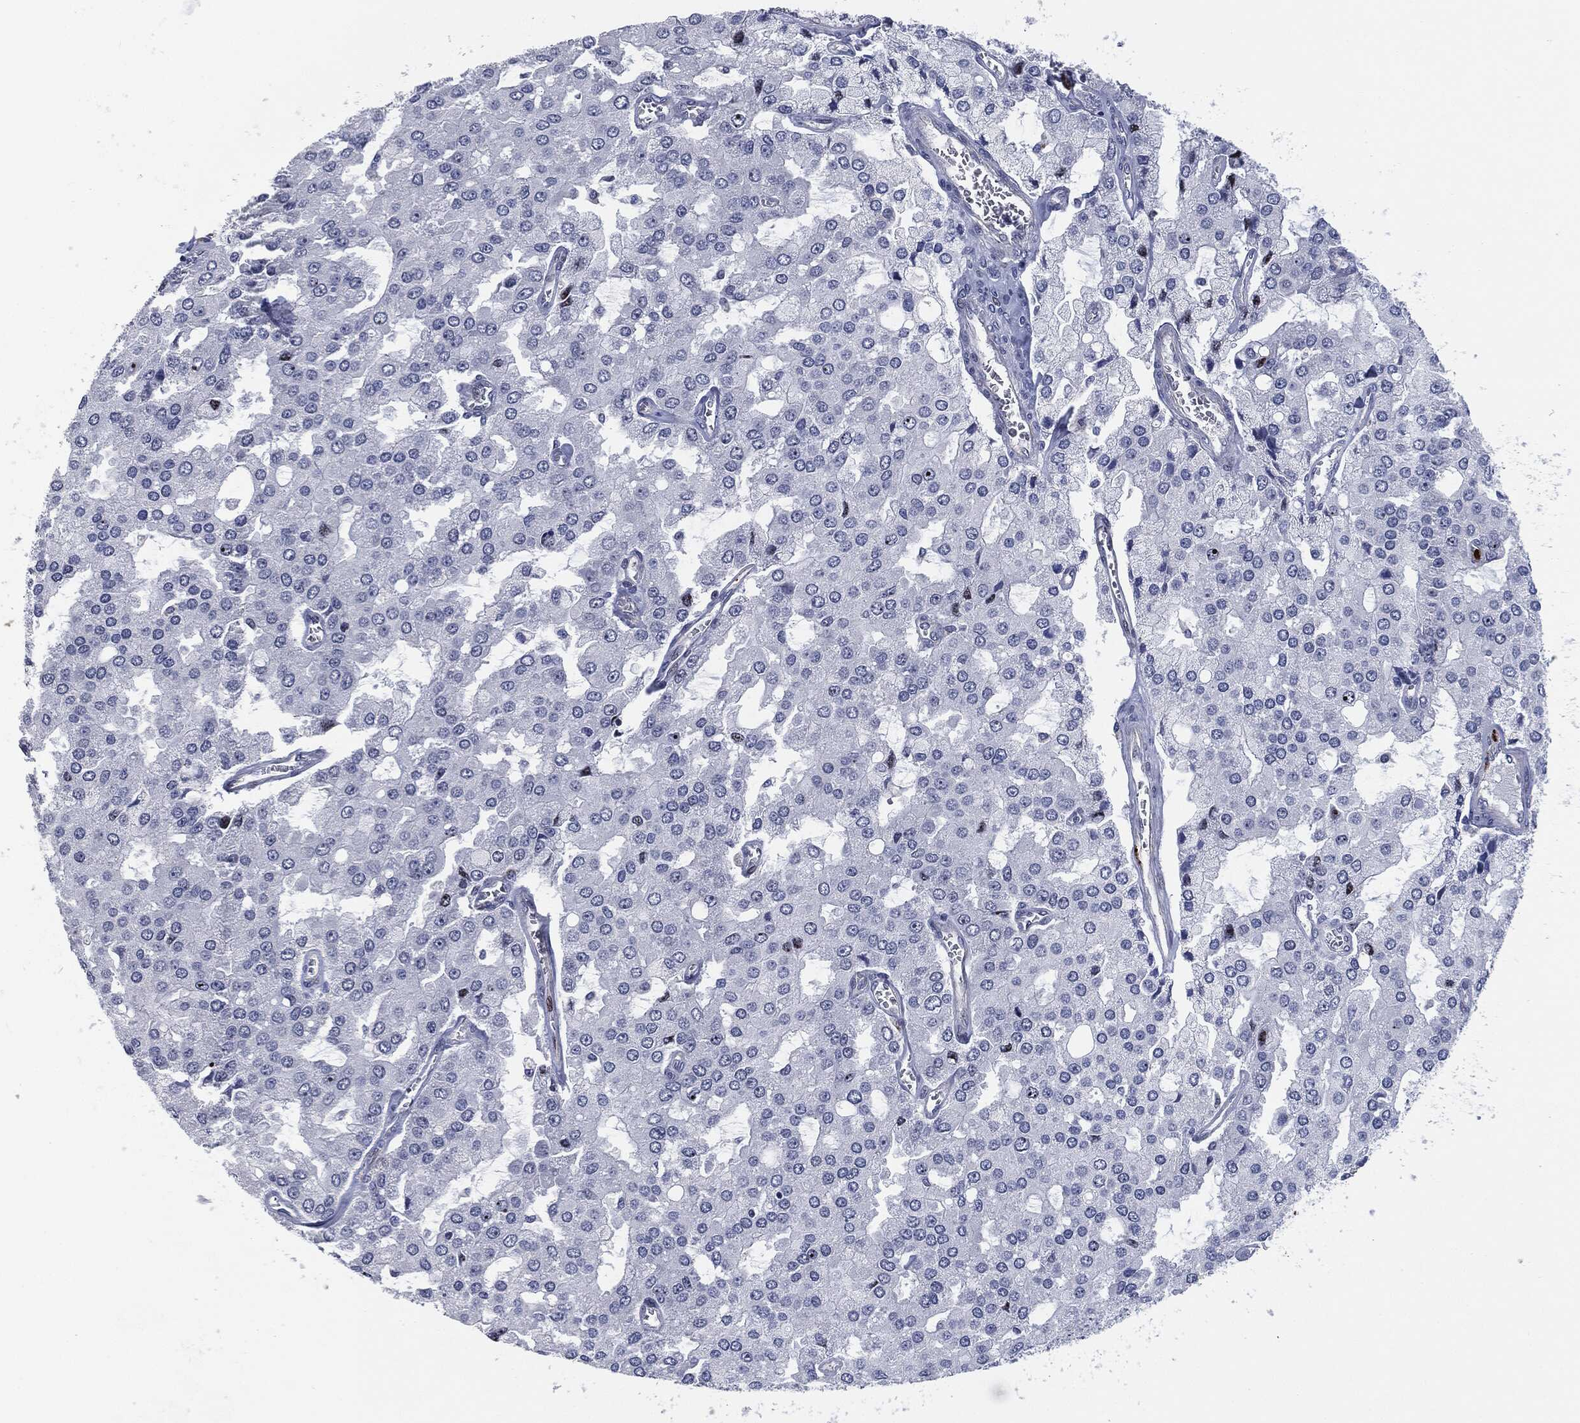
{"staining": {"intensity": "weak", "quantity": "<25%", "location": "nuclear"}, "tissue": "prostate cancer", "cell_type": "Tumor cells", "image_type": "cancer", "snomed": [{"axis": "morphology", "description": "Adenocarcinoma, NOS"}, {"axis": "topography", "description": "Prostate and seminal vesicle, NOS"}, {"axis": "topography", "description": "Prostate"}], "caption": "Immunohistochemical staining of human adenocarcinoma (prostate) shows no significant expression in tumor cells.", "gene": "MPO", "patient": {"sex": "male", "age": 67}}